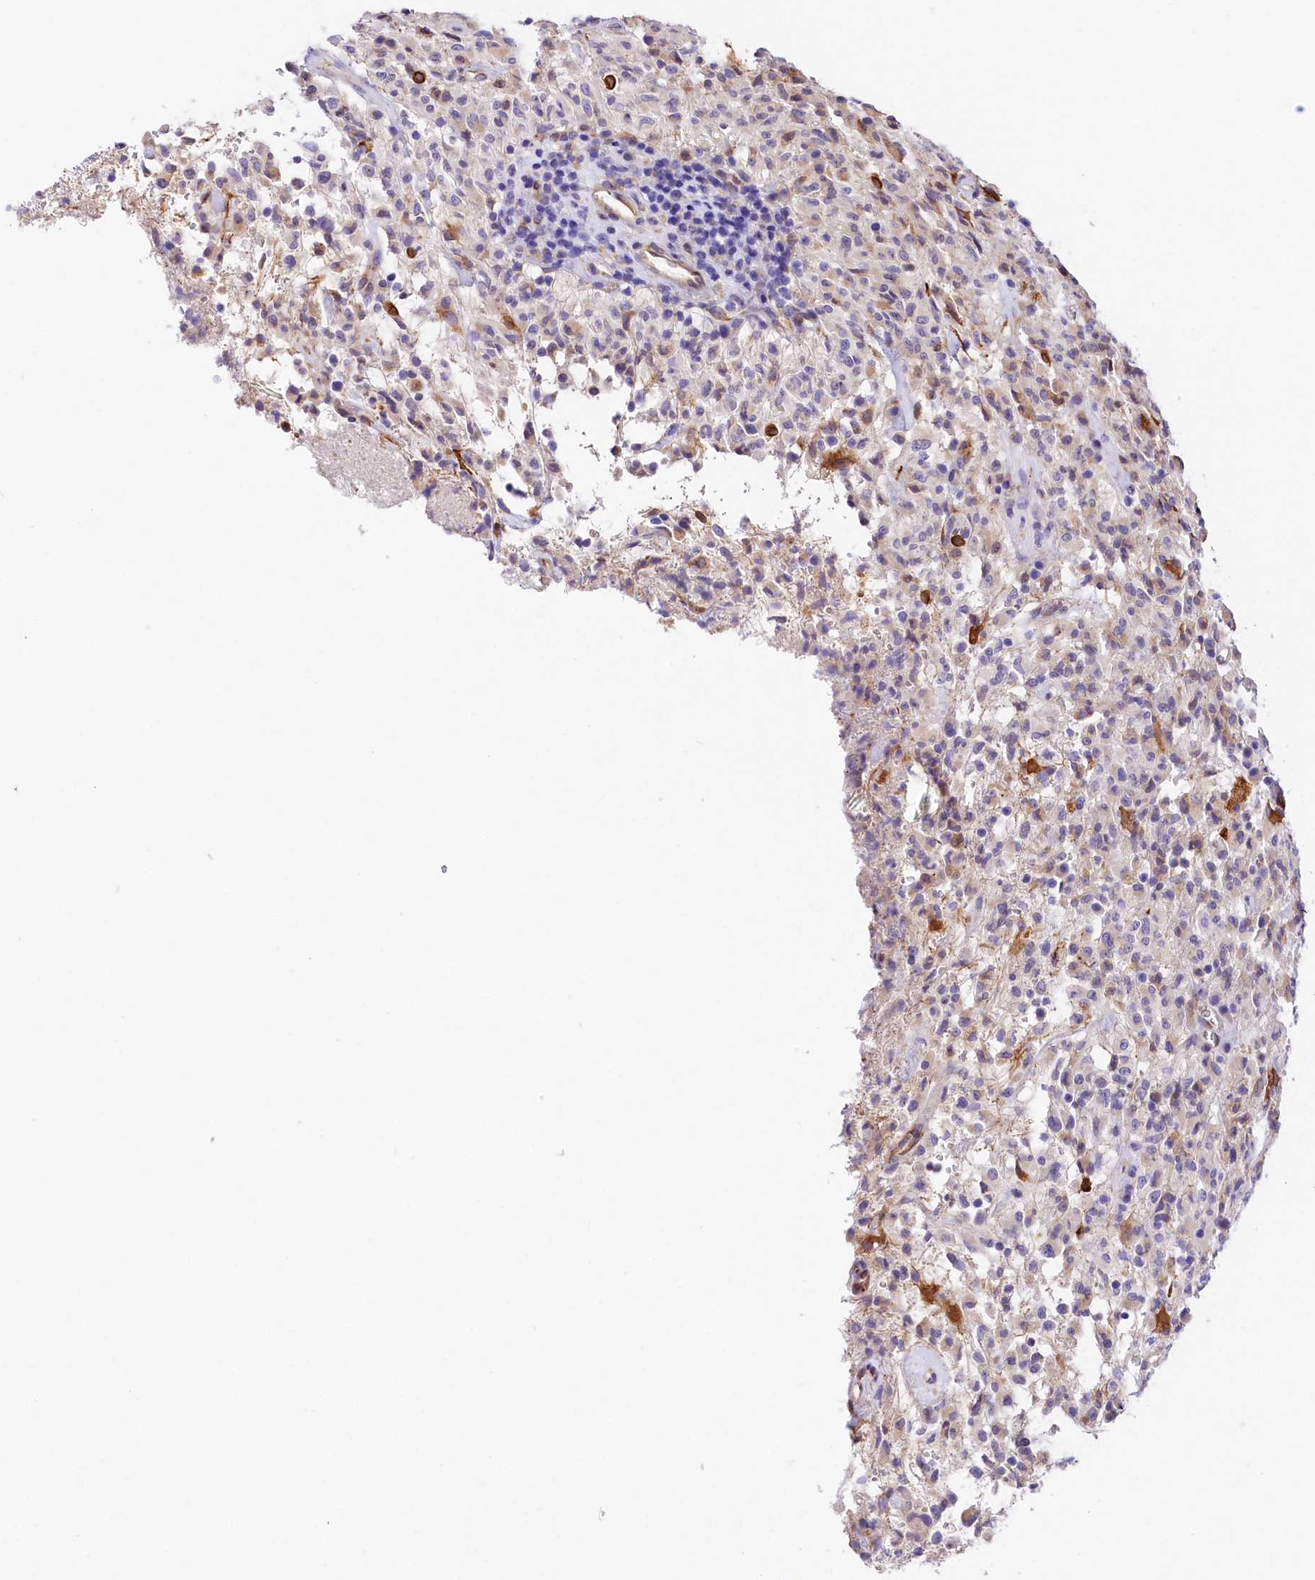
{"staining": {"intensity": "moderate", "quantity": "<25%", "location": "cytoplasmic/membranous"}, "tissue": "glioma", "cell_type": "Tumor cells", "image_type": "cancer", "snomed": [{"axis": "morphology", "description": "Glioma, malignant, High grade"}, {"axis": "topography", "description": "Brain"}], "caption": "Immunohistochemistry histopathology image of neoplastic tissue: glioma stained using immunohistochemistry (IHC) displays low levels of moderate protein expression localized specifically in the cytoplasmic/membranous of tumor cells, appearing as a cytoplasmic/membranous brown color.", "gene": "ITGA1", "patient": {"sex": "female", "age": 57}}